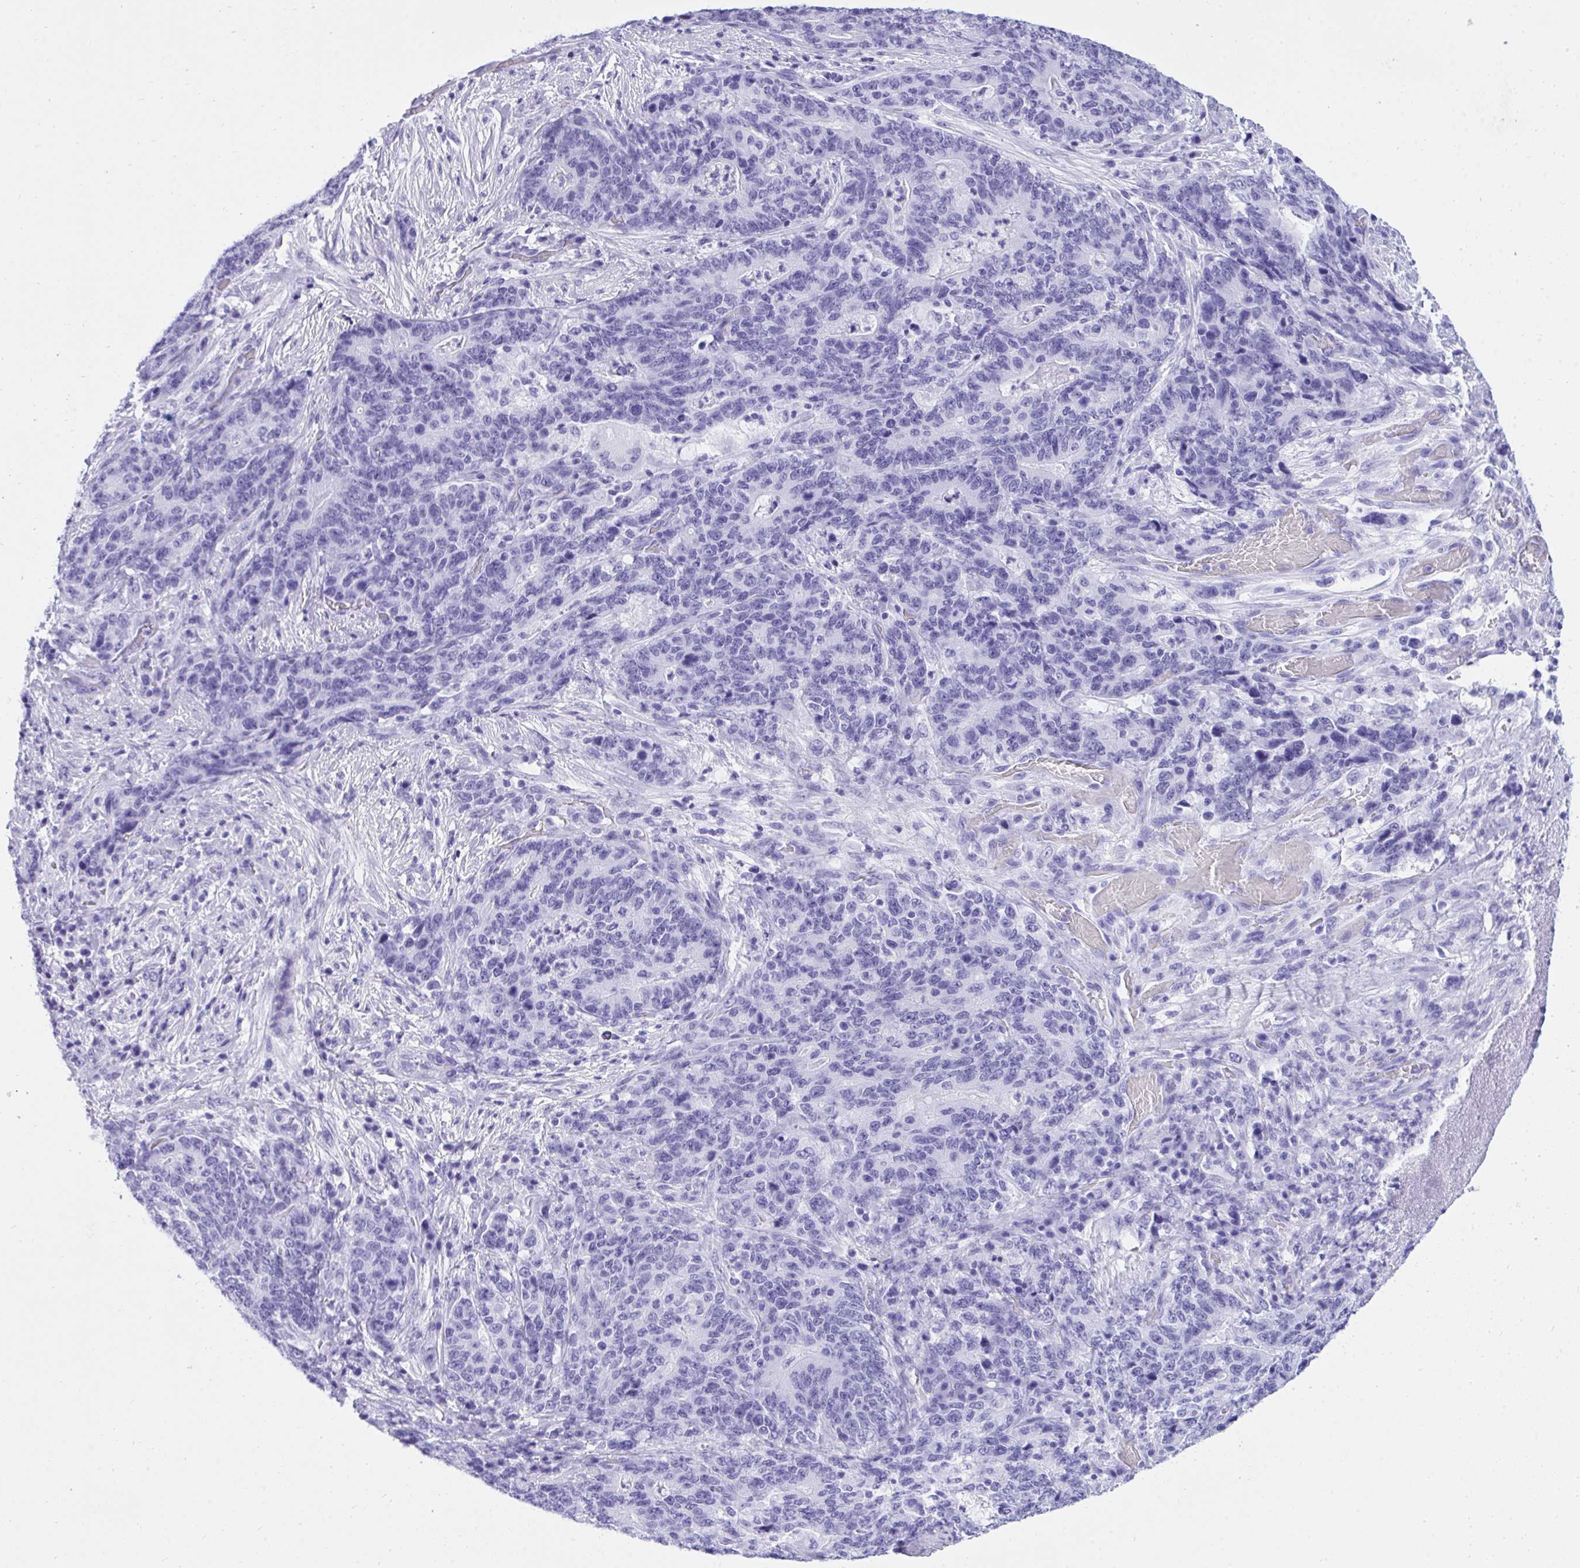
{"staining": {"intensity": "negative", "quantity": "none", "location": "none"}, "tissue": "stomach cancer", "cell_type": "Tumor cells", "image_type": "cancer", "snomed": [{"axis": "morphology", "description": "Normal tissue, NOS"}, {"axis": "morphology", "description": "Adenocarcinoma, NOS"}, {"axis": "topography", "description": "Stomach"}], "caption": "This histopathology image is of stomach cancer stained with IHC to label a protein in brown with the nuclei are counter-stained blue. There is no positivity in tumor cells.", "gene": "TLN2", "patient": {"sex": "female", "age": 64}}